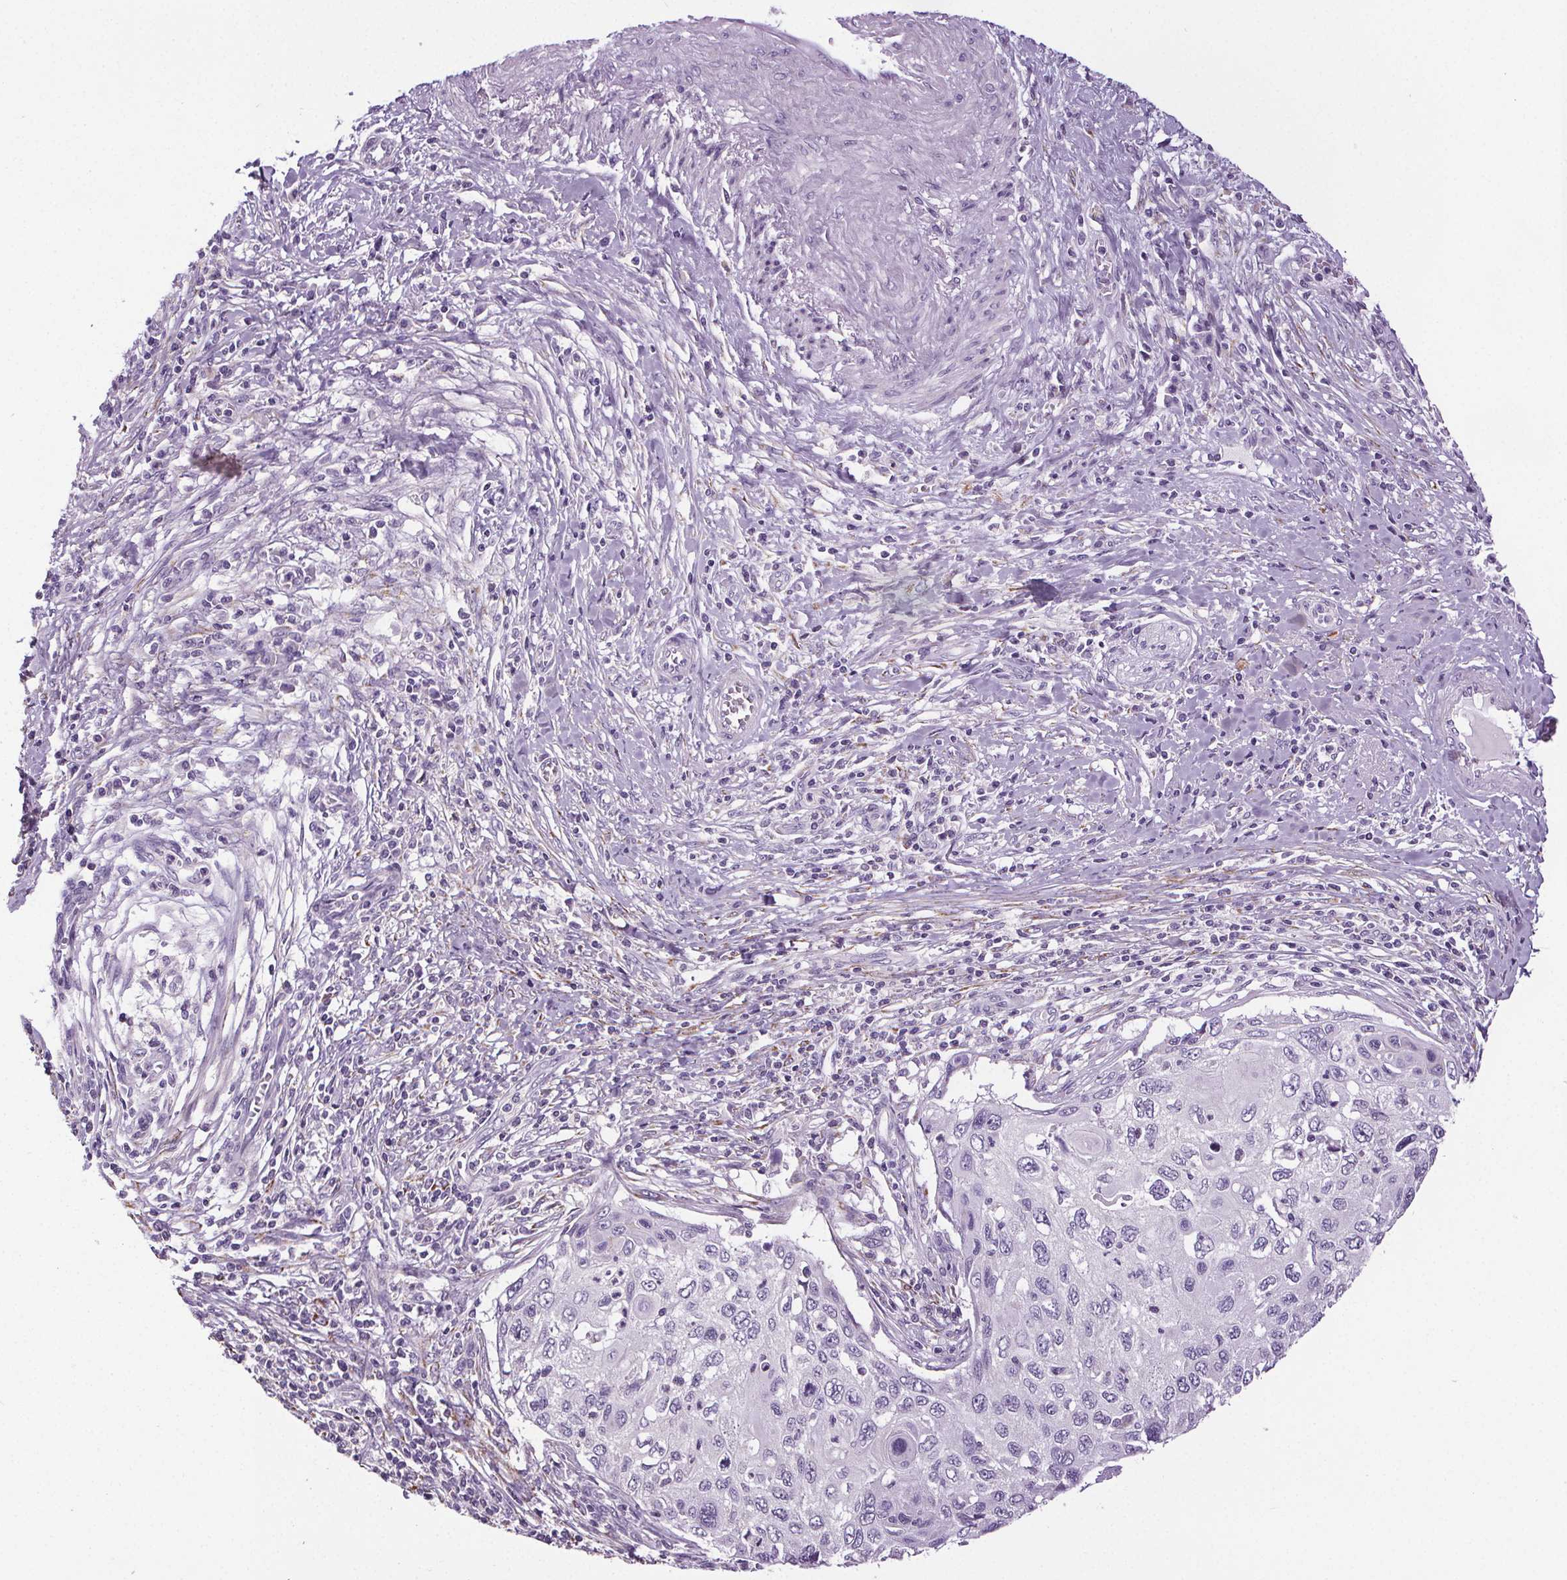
{"staining": {"intensity": "negative", "quantity": "none", "location": "none"}, "tissue": "cervical cancer", "cell_type": "Tumor cells", "image_type": "cancer", "snomed": [{"axis": "morphology", "description": "Squamous cell carcinoma, NOS"}, {"axis": "topography", "description": "Cervix"}], "caption": "This is a photomicrograph of IHC staining of cervical squamous cell carcinoma, which shows no expression in tumor cells.", "gene": "GPIHBP1", "patient": {"sex": "female", "age": 70}}